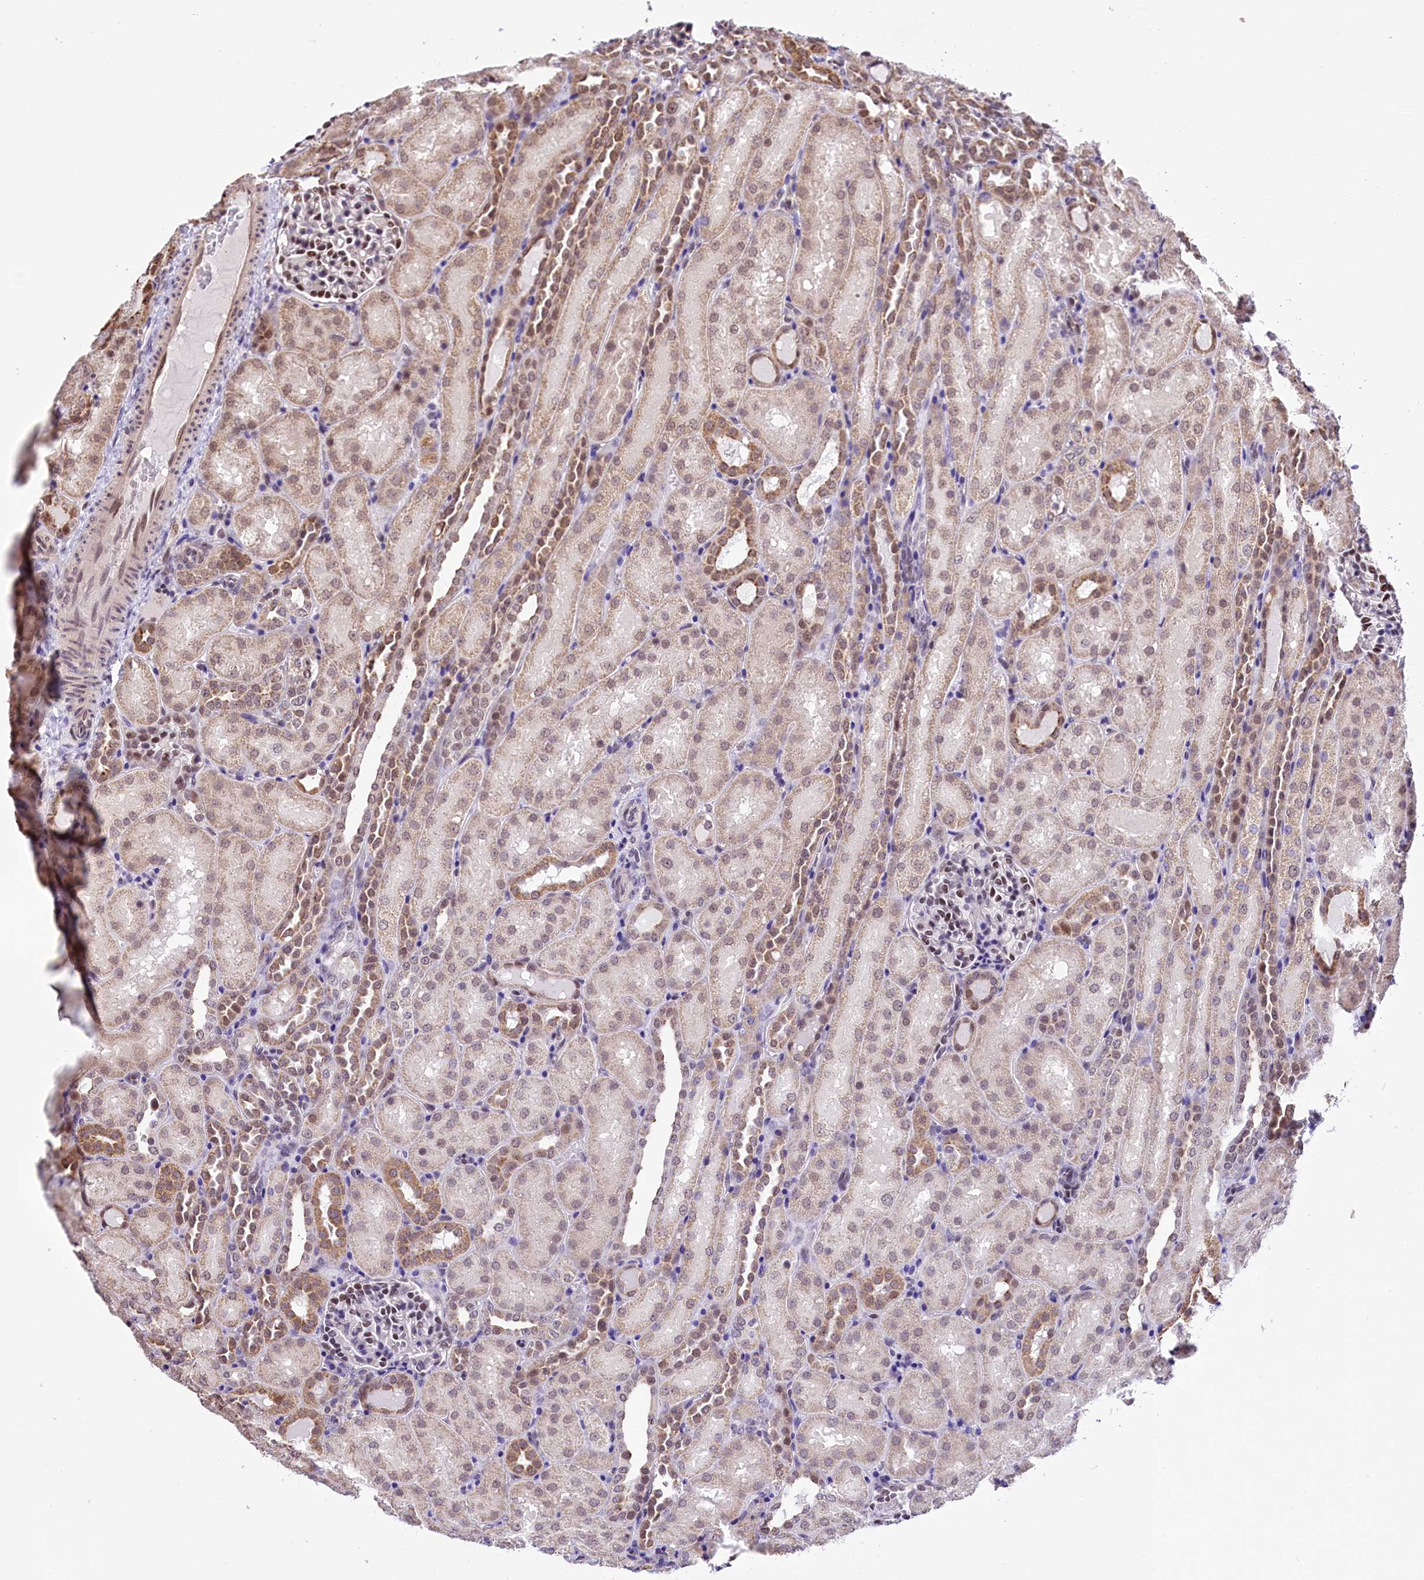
{"staining": {"intensity": "moderate", "quantity": "25%-75%", "location": "nuclear"}, "tissue": "kidney", "cell_type": "Cells in glomeruli", "image_type": "normal", "snomed": [{"axis": "morphology", "description": "Normal tissue, NOS"}, {"axis": "topography", "description": "Kidney"}], "caption": "DAB immunohistochemical staining of unremarkable kidney reveals moderate nuclear protein expression in about 25%-75% of cells in glomeruli.", "gene": "MRPL54", "patient": {"sex": "male", "age": 1}}